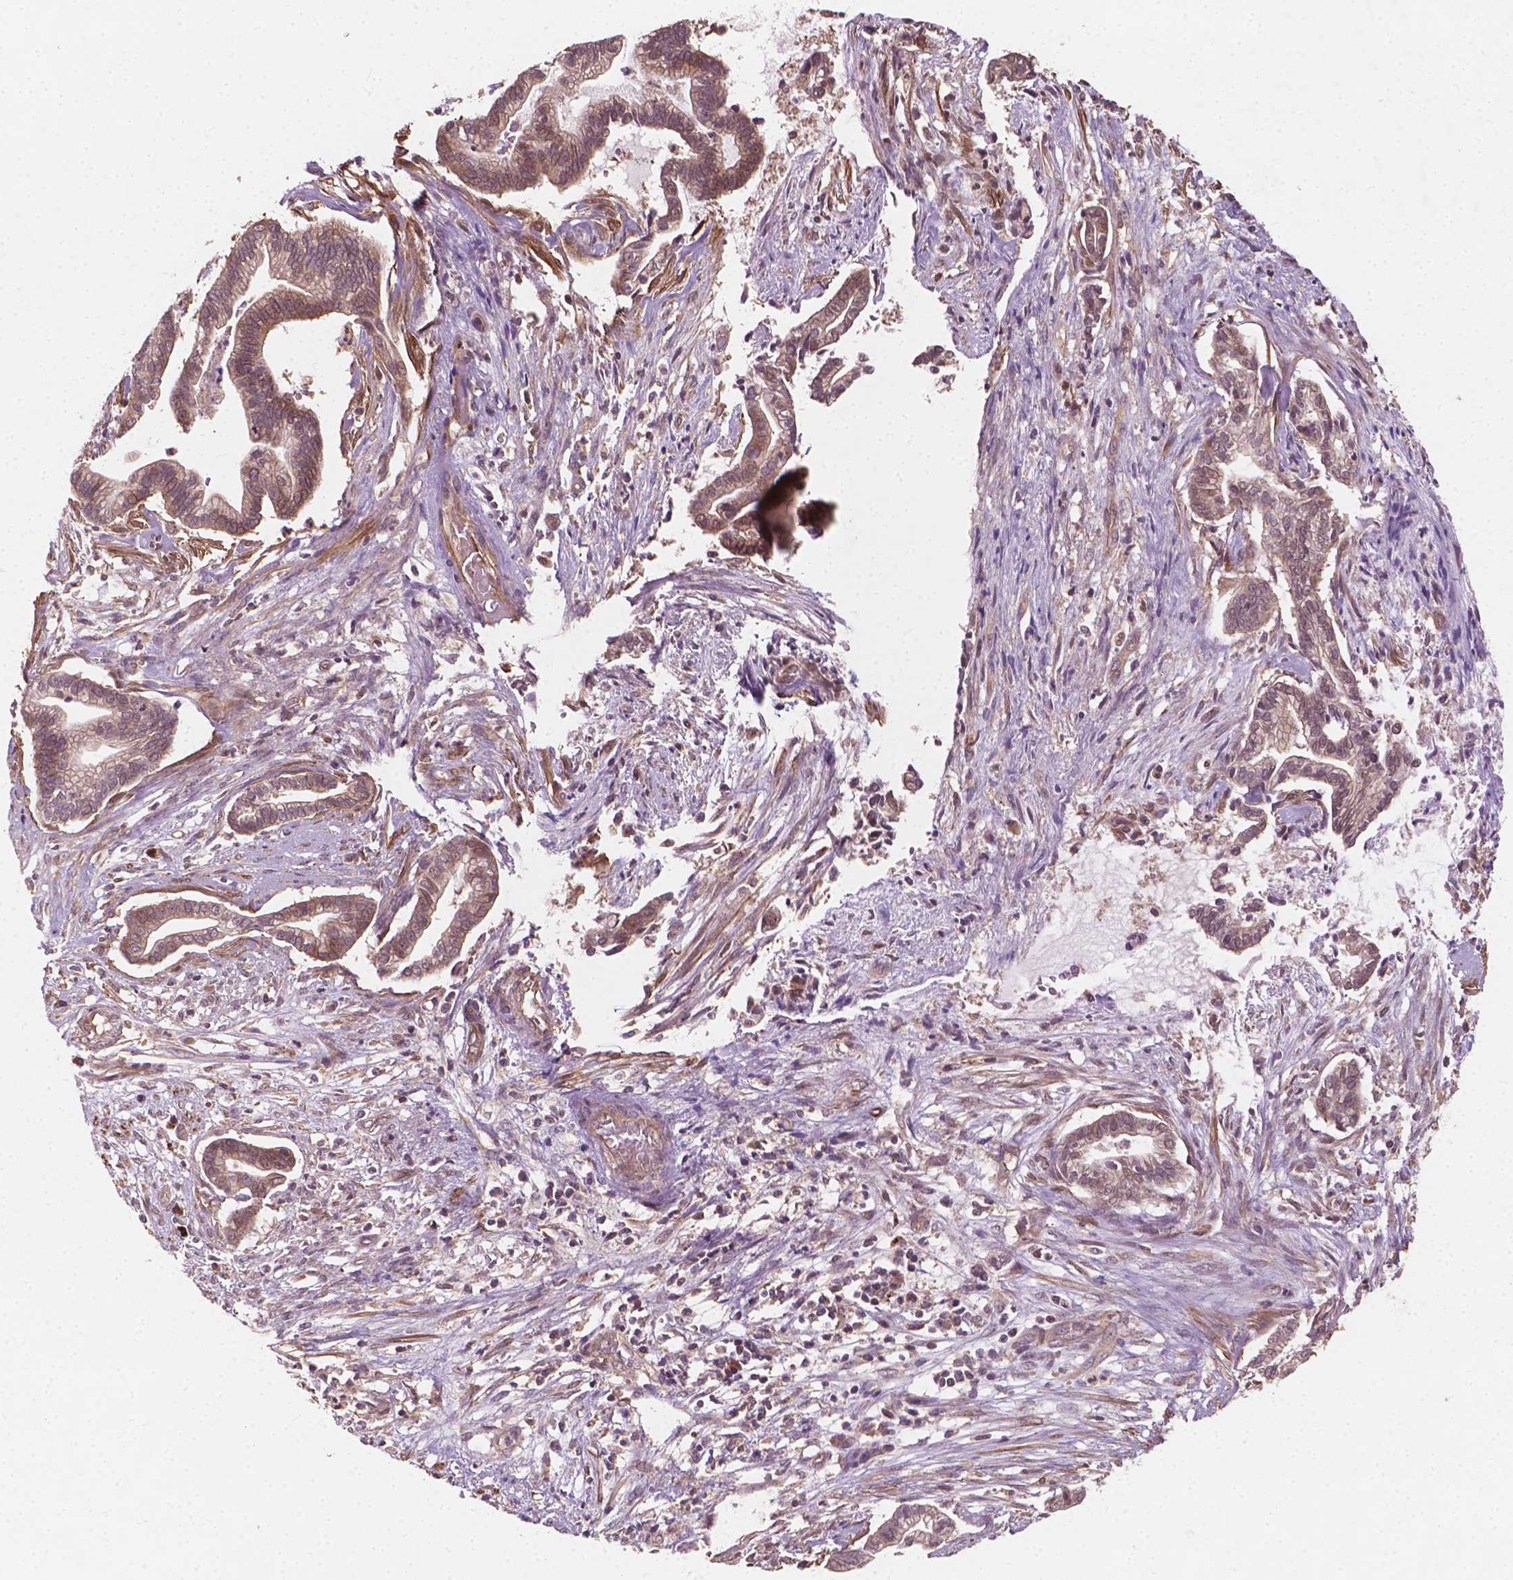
{"staining": {"intensity": "weak", "quantity": ">75%", "location": "cytoplasmic/membranous,nuclear"}, "tissue": "cervical cancer", "cell_type": "Tumor cells", "image_type": "cancer", "snomed": [{"axis": "morphology", "description": "Adenocarcinoma, NOS"}, {"axis": "topography", "description": "Cervix"}], "caption": "This micrograph displays IHC staining of human adenocarcinoma (cervical), with low weak cytoplasmic/membranous and nuclear positivity in approximately >75% of tumor cells.", "gene": "CYFIP2", "patient": {"sex": "female", "age": 62}}